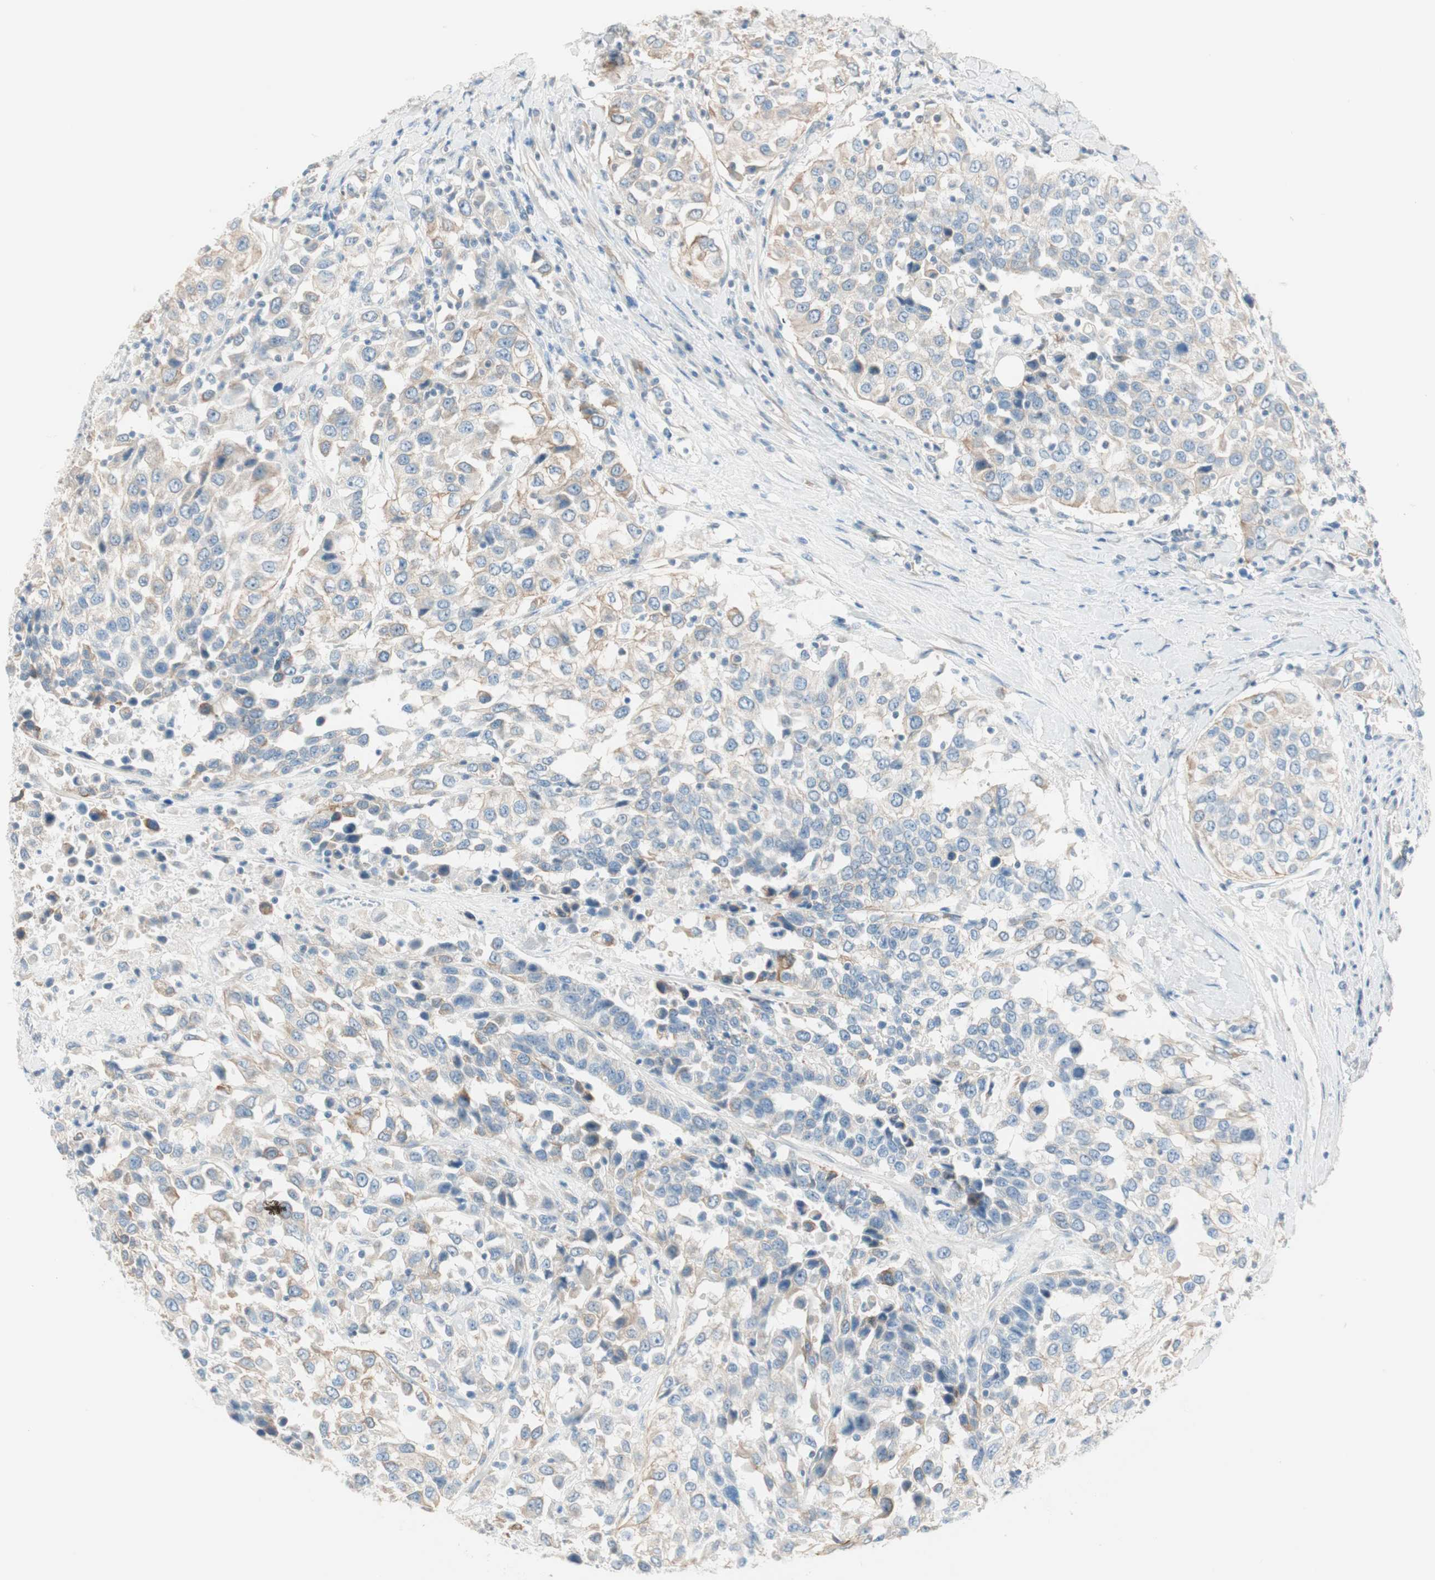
{"staining": {"intensity": "weak", "quantity": "25%-75%", "location": "cytoplasmic/membranous"}, "tissue": "urothelial cancer", "cell_type": "Tumor cells", "image_type": "cancer", "snomed": [{"axis": "morphology", "description": "Urothelial carcinoma, High grade"}, {"axis": "topography", "description": "Urinary bladder"}], "caption": "Protein analysis of urothelial cancer tissue displays weak cytoplasmic/membranous positivity in approximately 25%-75% of tumor cells.", "gene": "CDK3", "patient": {"sex": "female", "age": 80}}